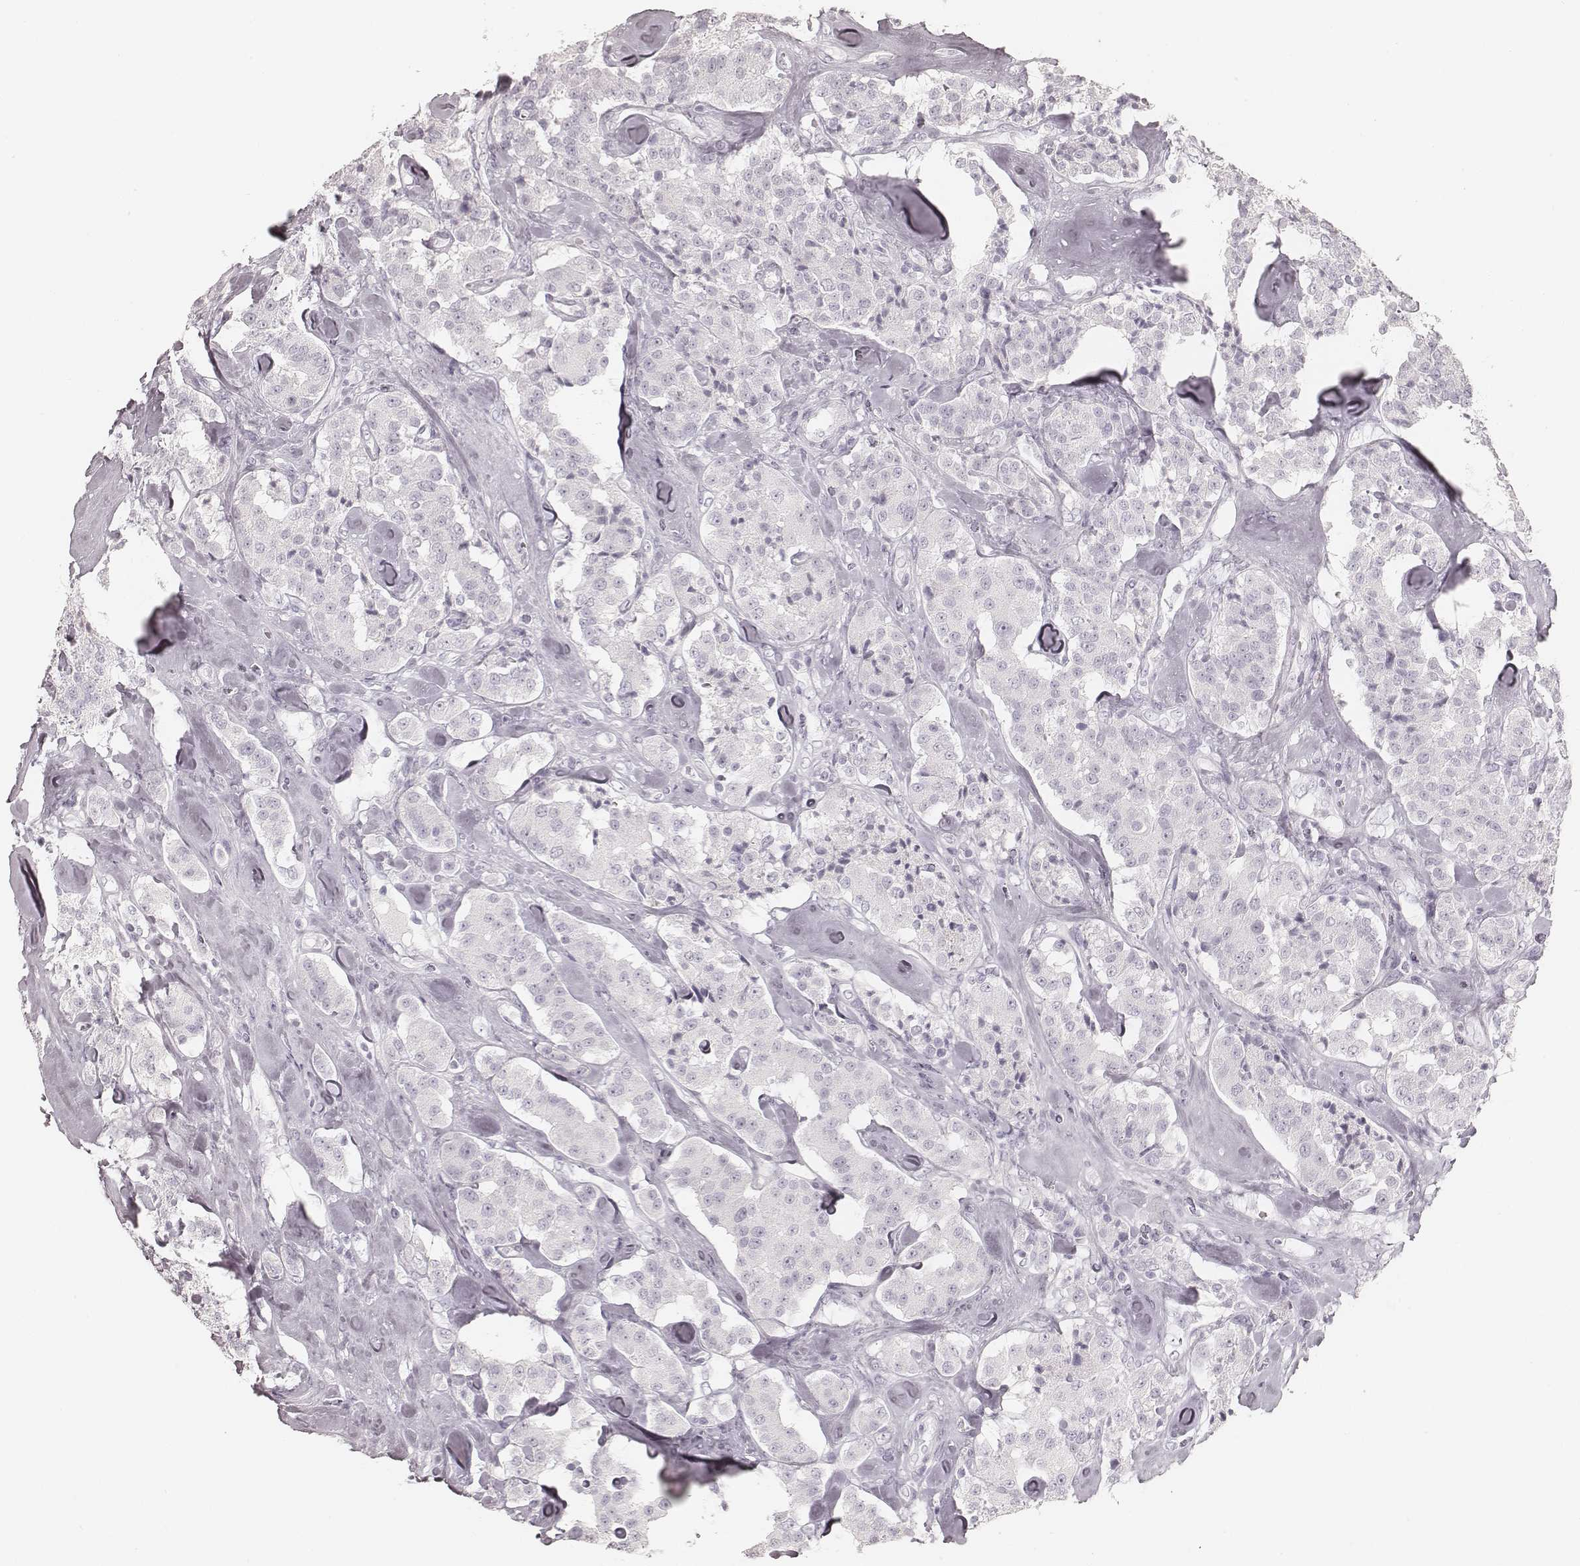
{"staining": {"intensity": "negative", "quantity": "none", "location": "none"}, "tissue": "carcinoid", "cell_type": "Tumor cells", "image_type": "cancer", "snomed": [{"axis": "morphology", "description": "Carcinoid, malignant, NOS"}, {"axis": "topography", "description": "Pancreas"}], "caption": "DAB immunohistochemical staining of human carcinoid (malignant) reveals no significant positivity in tumor cells. (Immunohistochemistry (ihc), brightfield microscopy, high magnification).", "gene": "KRT31", "patient": {"sex": "male", "age": 41}}